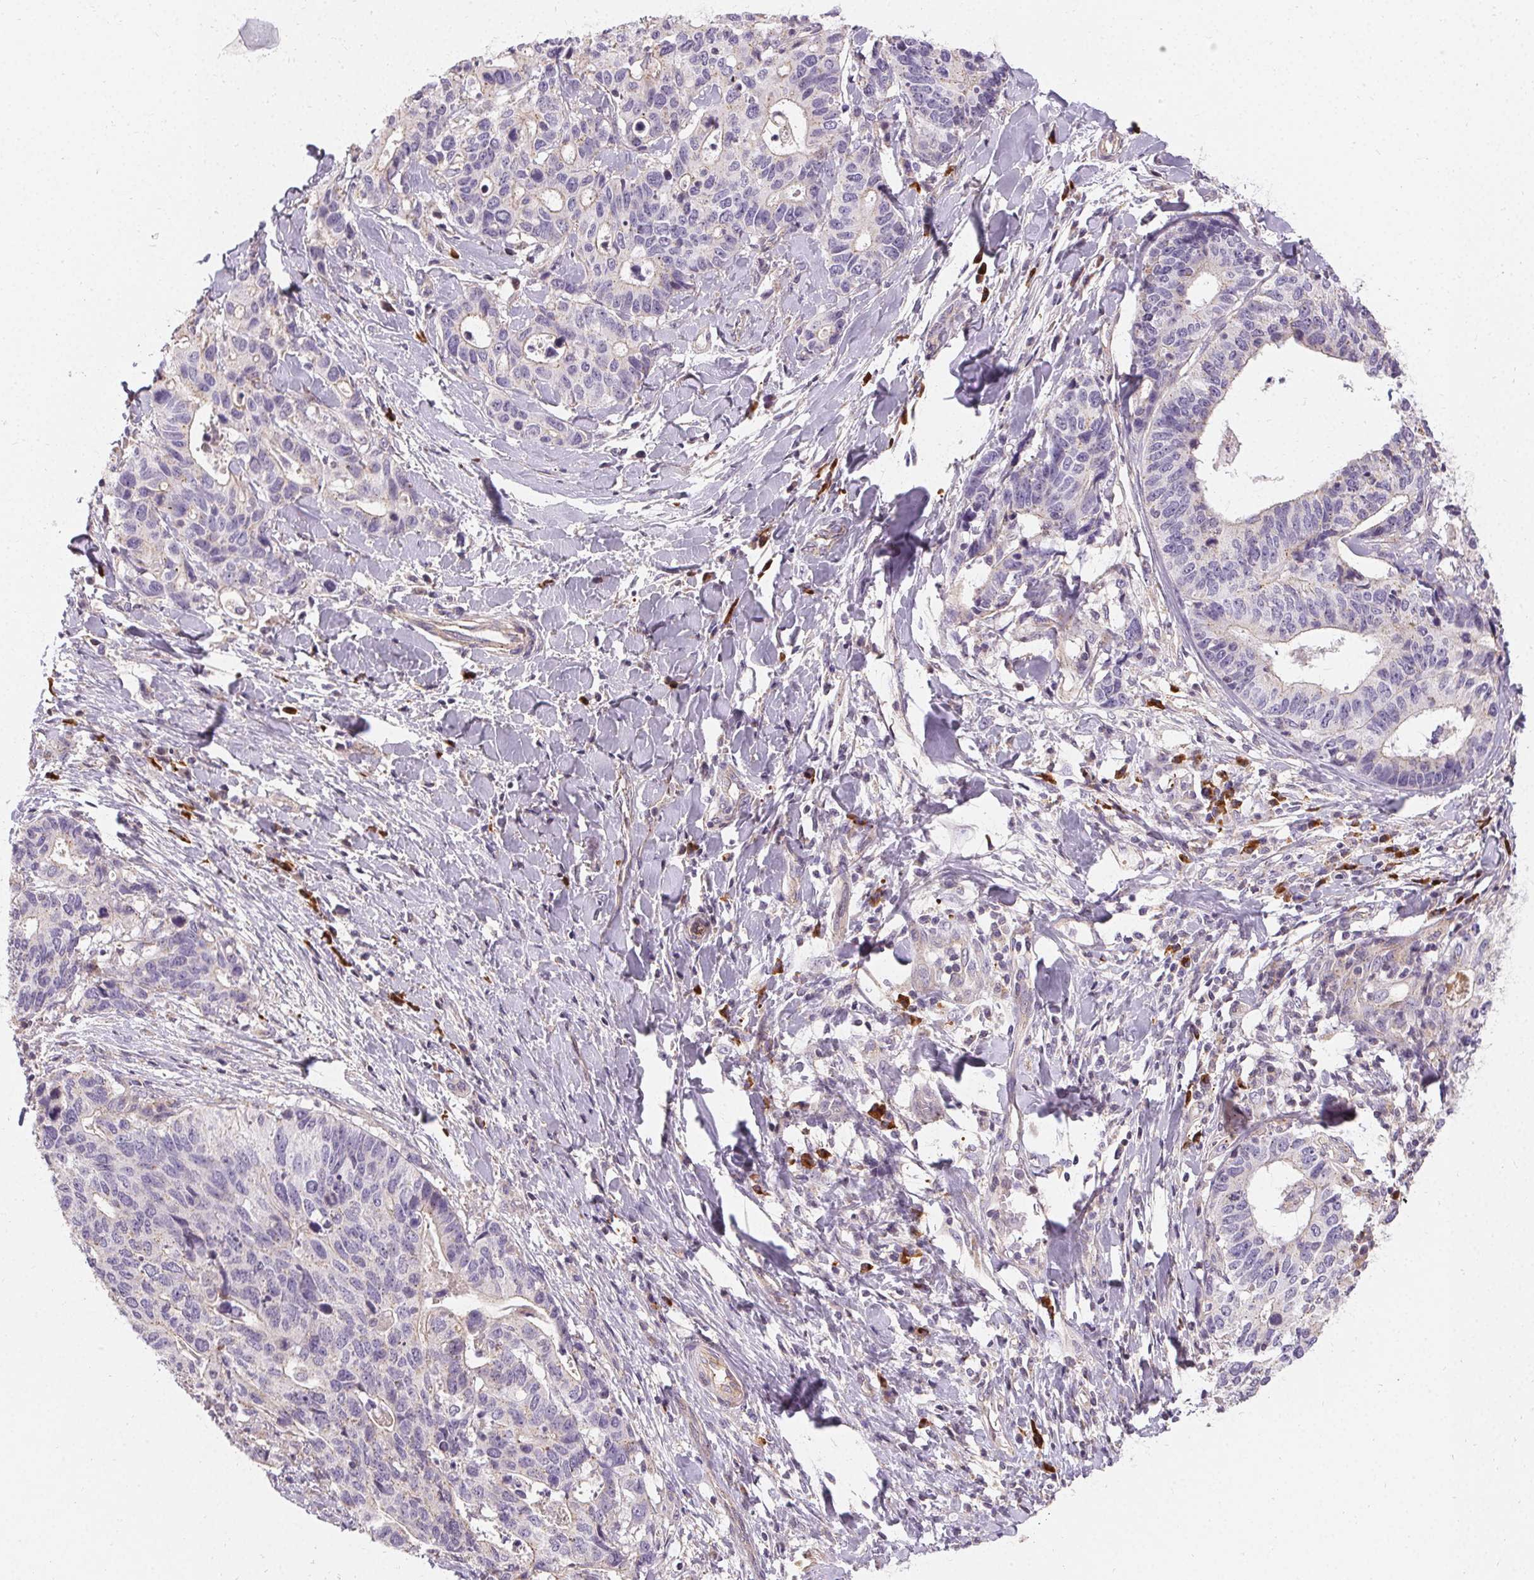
{"staining": {"intensity": "negative", "quantity": "none", "location": "none"}, "tissue": "stomach cancer", "cell_type": "Tumor cells", "image_type": "cancer", "snomed": [{"axis": "morphology", "description": "Adenocarcinoma, NOS"}, {"axis": "topography", "description": "Stomach, upper"}], "caption": "This is an immunohistochemistry image of human stomach cancer (adenocarcinoma). There is no positivity in tumor cells.", "gene": "APLP1", "patient": {"sex": "female", "age": 67}}